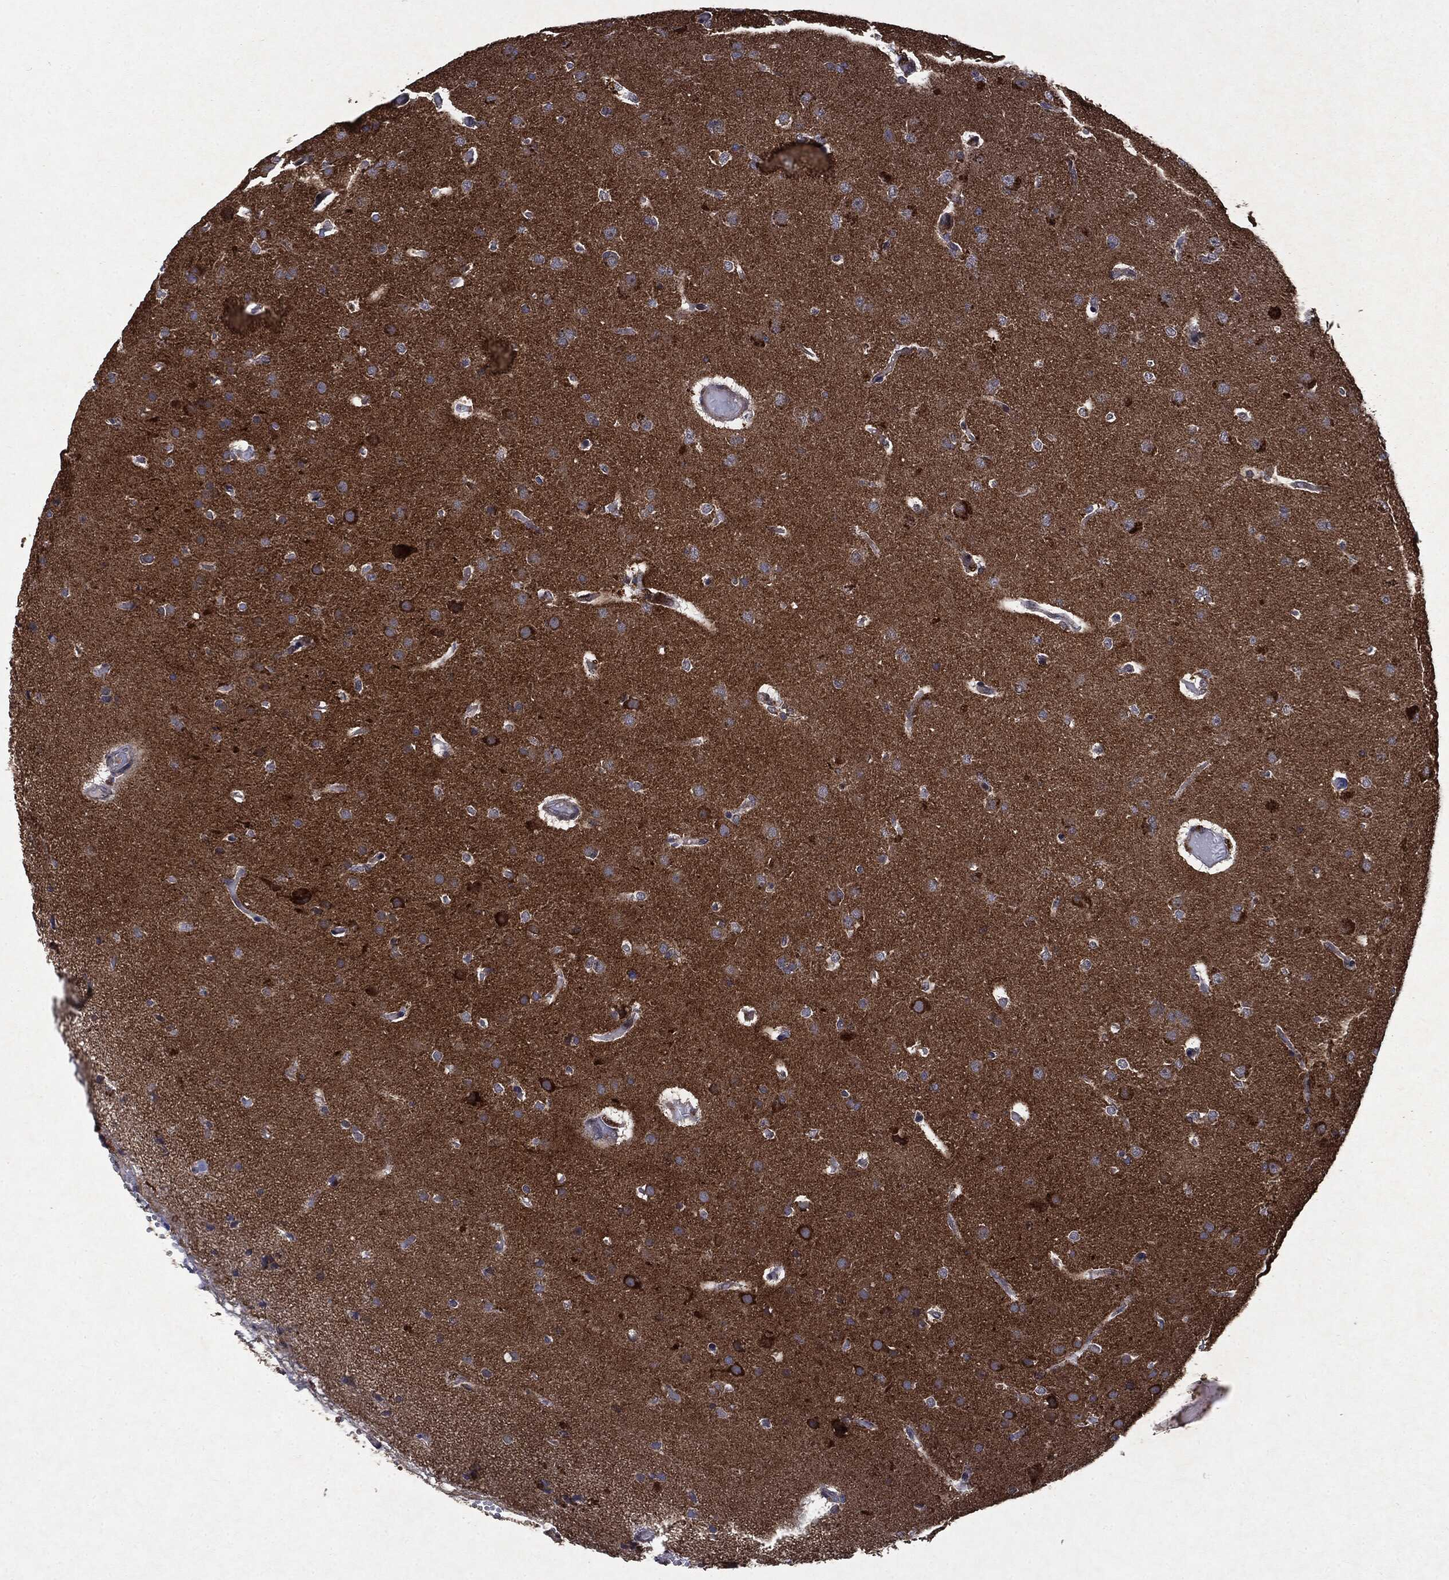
{"staining": {"intensity": "negative", "quantity": "none", "location": "none"}, "tissue": "glioma", "cell_type": "Tumor cells", "image_type": "cancer", "snomed": [{"axis": "morphology", "description": "Glioma, malignant, NOS"}, {"axis": "topography", "description": "Cerebral cortex"}], "caption": "Immunohistochemistry photomicrograph of neoplastic tissue: glioma (malignant) stained with DAB (3,3'-diaminobenzidine) reveals no significant protein positivity in tumor cells.", "gene": "PTEN", "patient": {"sex": "male", "age": 58}}